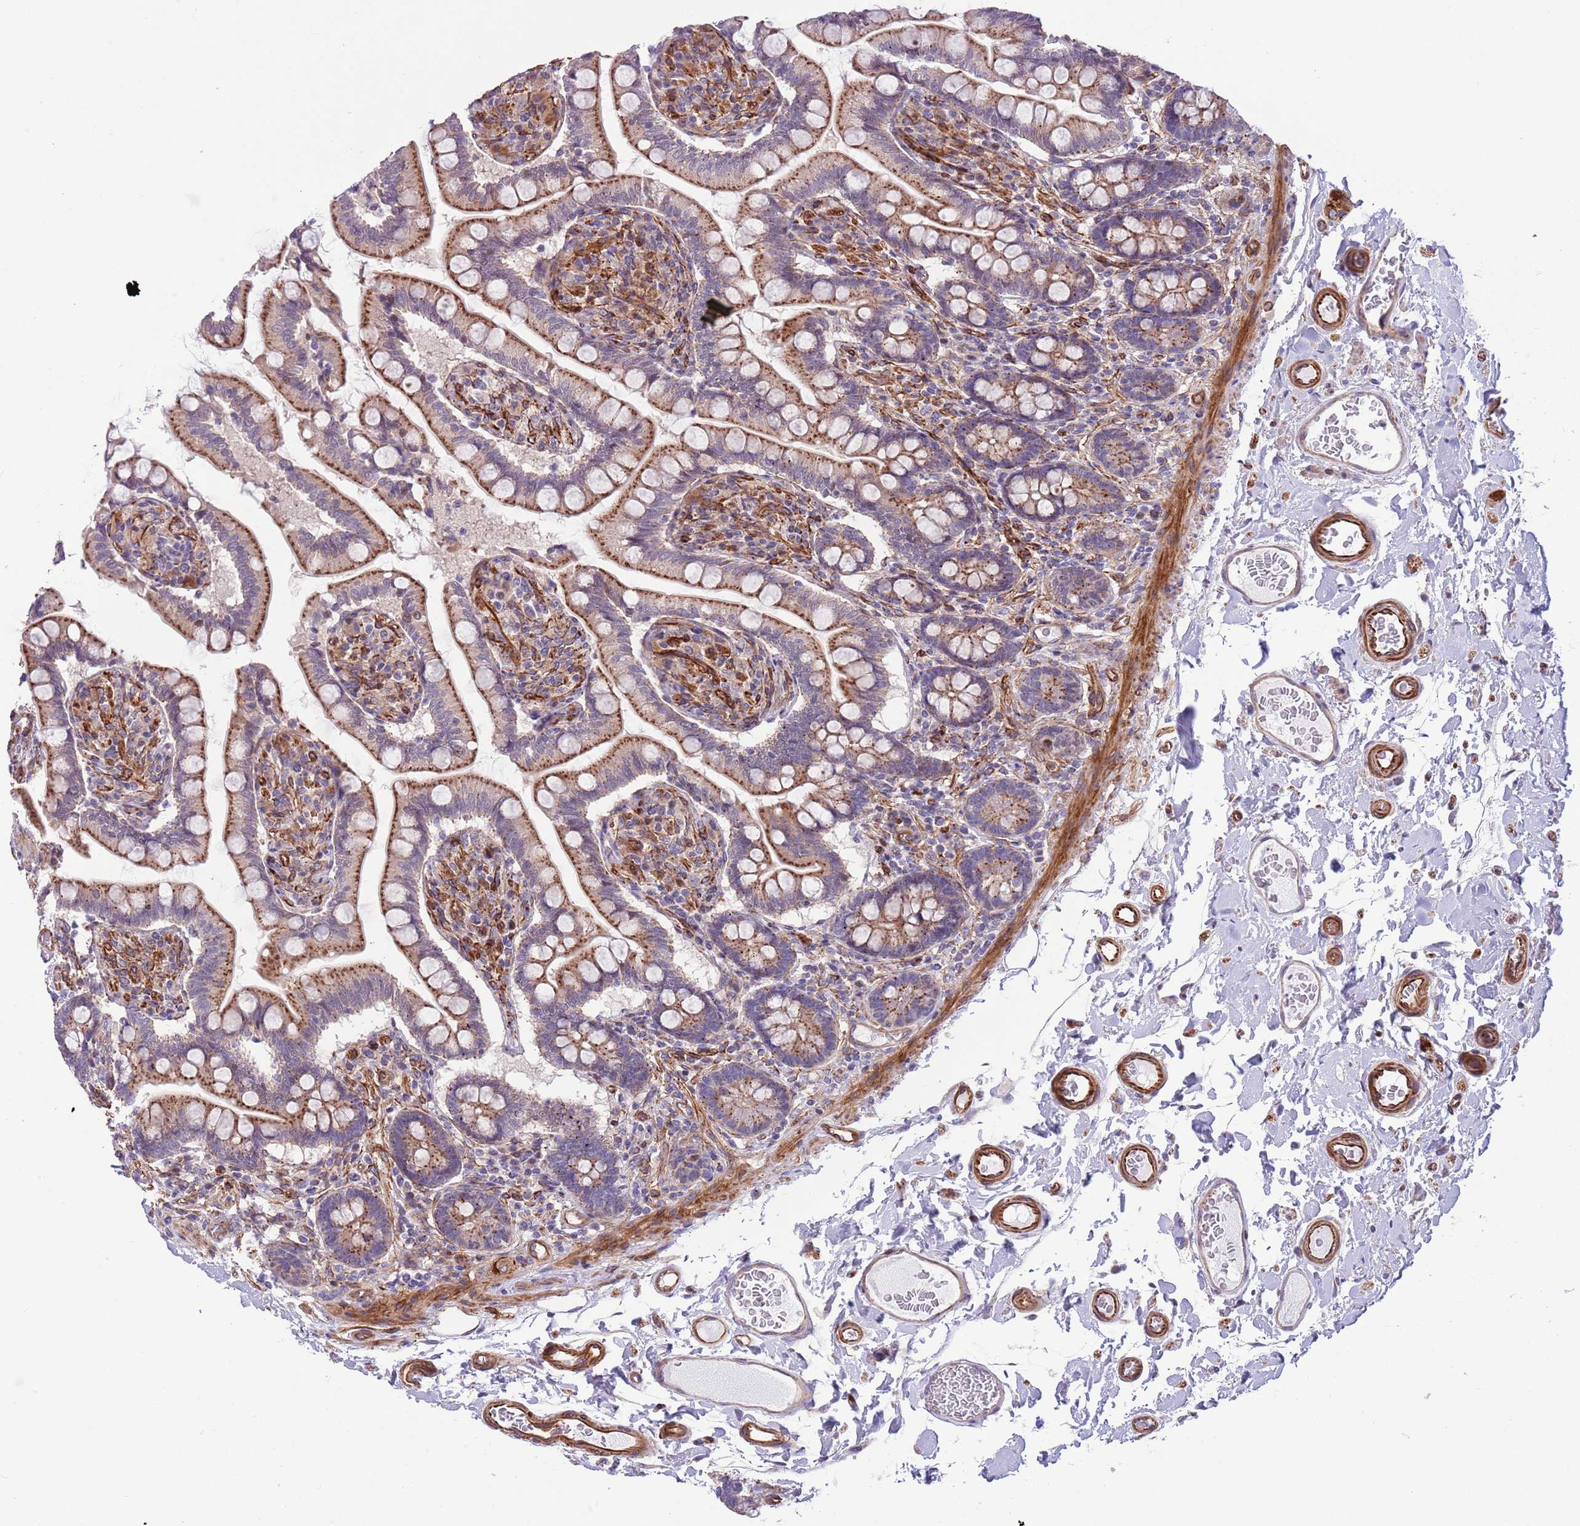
{"staining": {"intensity": "moderate", "quantity": ">75%", "location": "cytoplasmic/membranous"}, "tissue": "small intestine", "cell_type": "Glandular cells", "image_type": "normal", "snomed": [{"axis": "morphology", "description": "Normal tissue, NOS"}, {"axis": "topography", "description": "Small intestine"}], "caption": "This histopathology image exhibits IHC staining of benign human small intestine, with medium moderate cytoplasmic/membranous expression in about >75% of glandular cells.", "gene": "GAS2L3", "patient": {"sex": "female", "age": 64}}